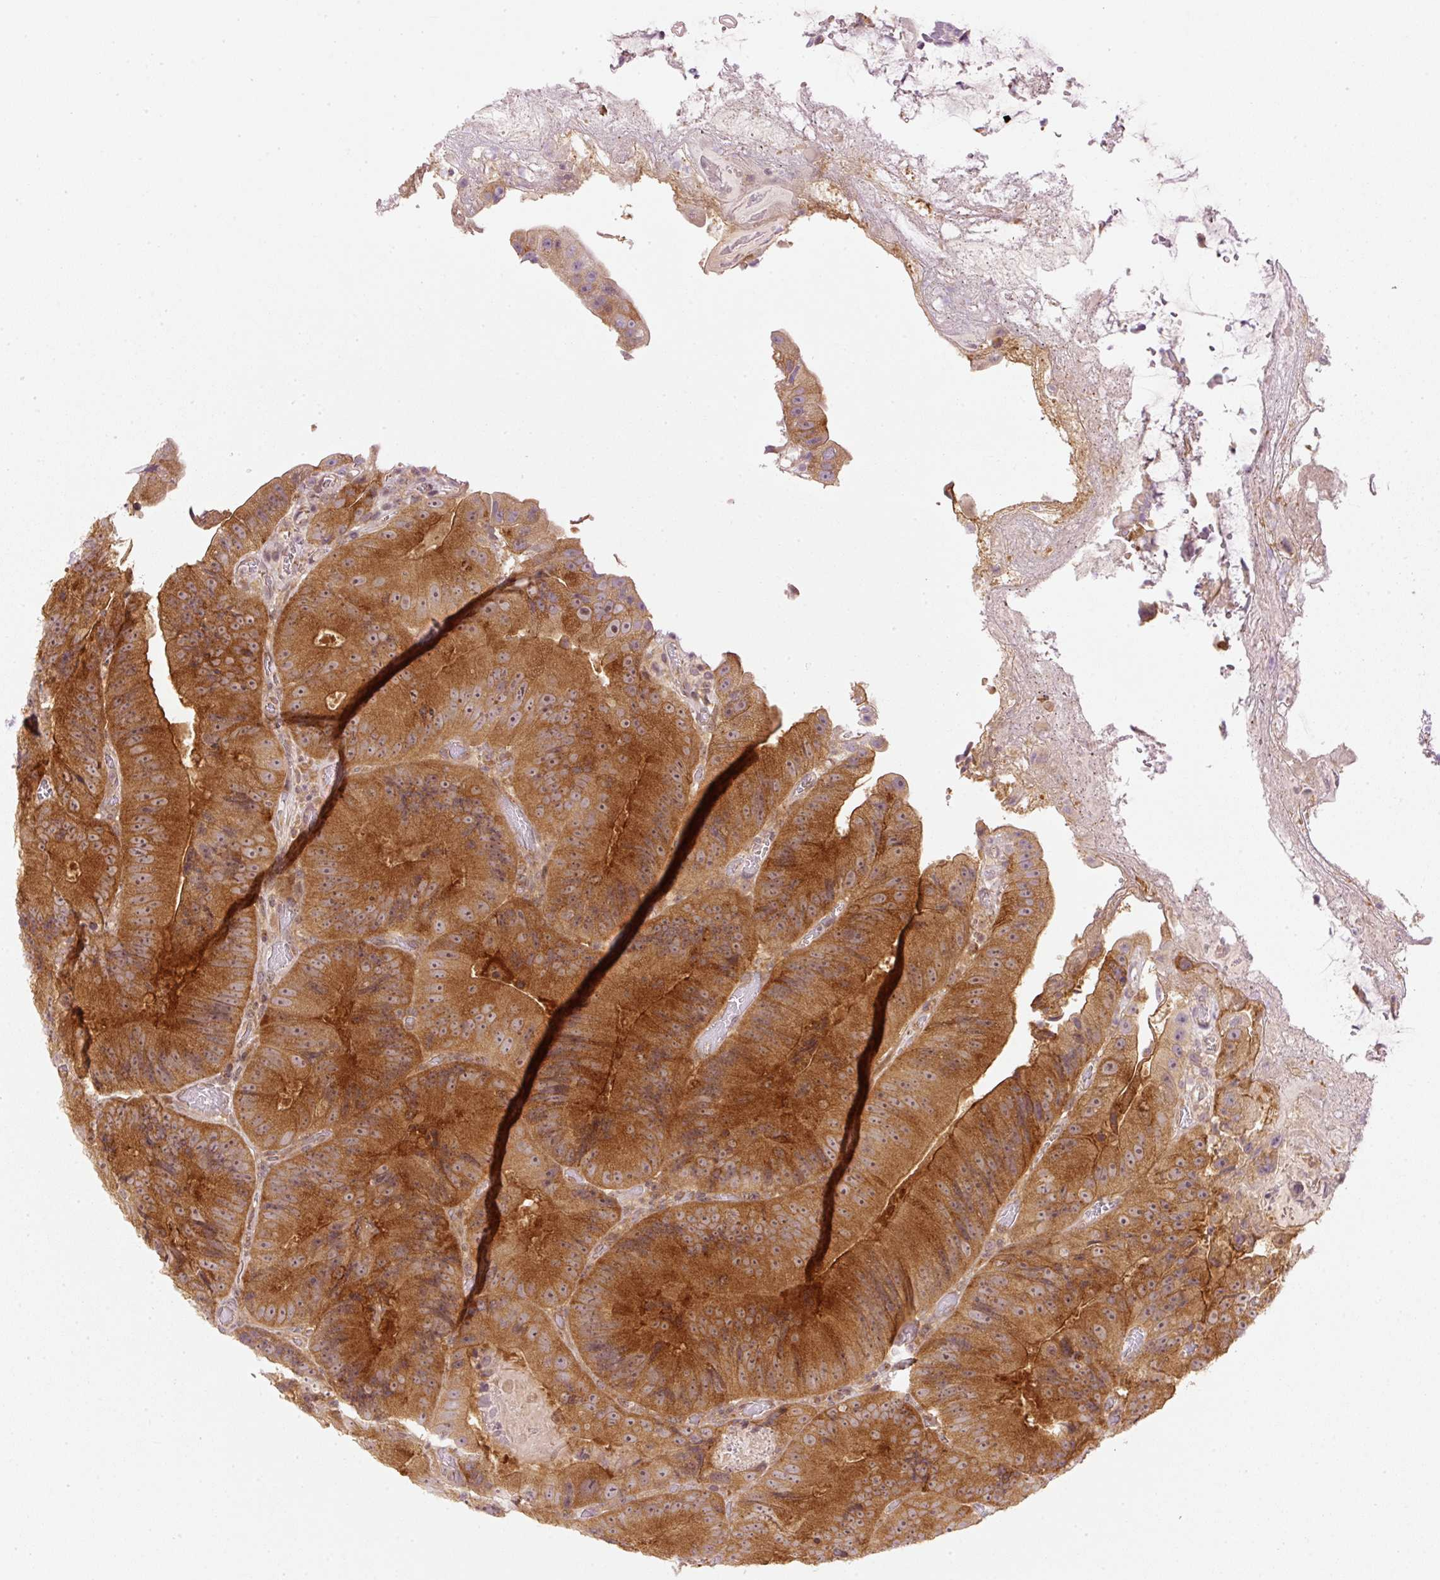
{"staining": {"intensity": "strong", "quantity": ">75%", "location": "cytoplasmic/membranous"}, "tissue": "colorectal cancer", "cell_type": "Tumor cells", "image_type": "cancer", "snomed": [{"axis": "morphology", "description": "Adenocarcinoma, NOS"}, {"axis": "topography", "description": "Colon"}], "caption": "Tumor cells display strong cytoplasmic/membranous expression in about >75% of cells in colorectal cancer.", "gene": "MZT2B", "patient": {"sex": "female", "age": 86}}